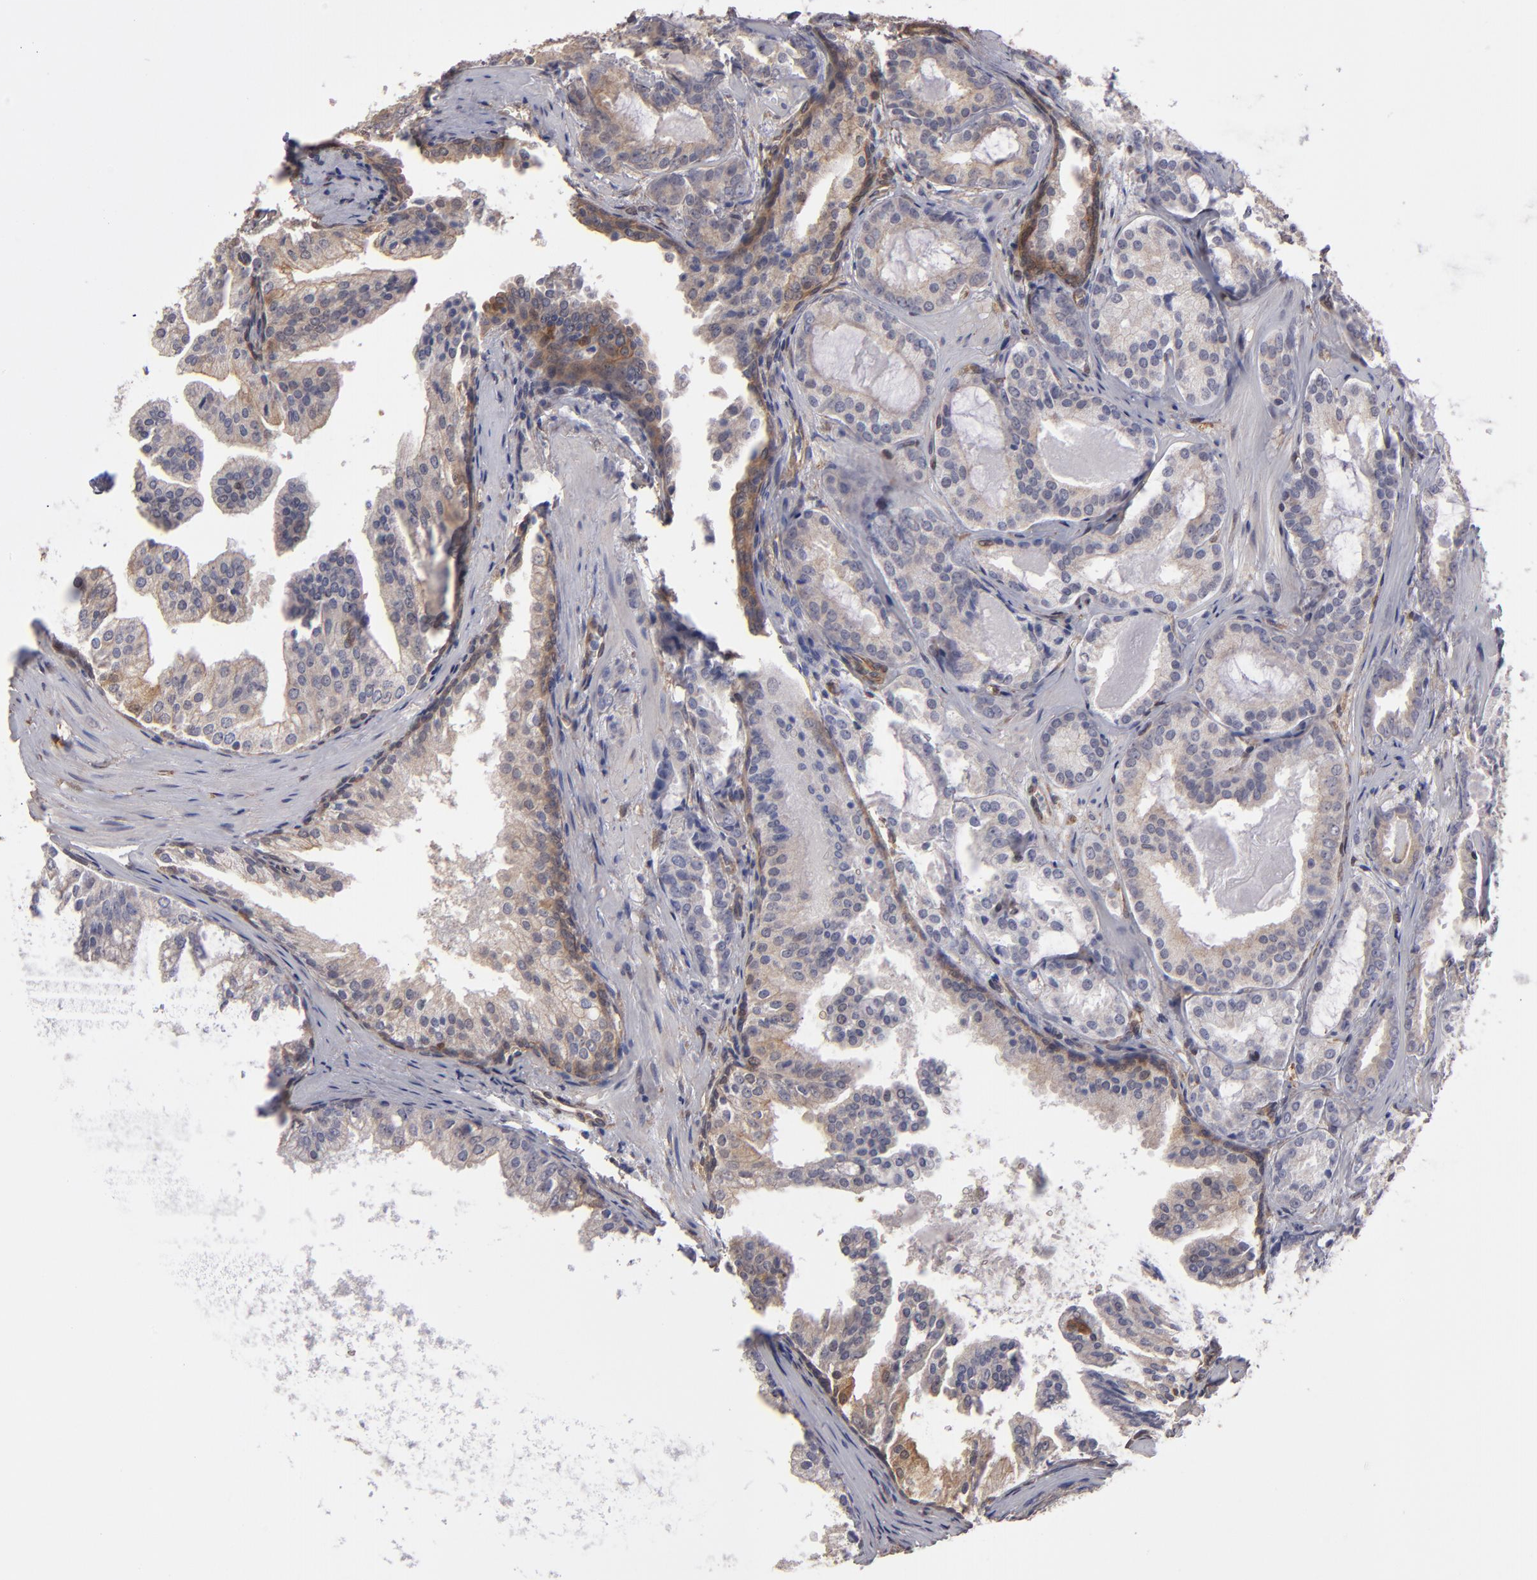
{"staining": {"intensity": "weak", "quantity": ">75%", "location": "cytoplasmic/membranous"}, "tissue": "prostate cancer", "cell_type": "Tumor cells", "image_type": "cancer", "snomed": [{"axis": "morphology", "description": "Adenocarcinoma, Medium grade"}, {"axis": "topography", "description": "Prostate"}], "caption": "Immunohistochemical staining of prostate cancer demonstrates weak cytoplasmic/membranous protein positivity in approximately >75% of tumor cells.", "gene": "NDRG2", "patient": {"sex": "male", "age": 64}}